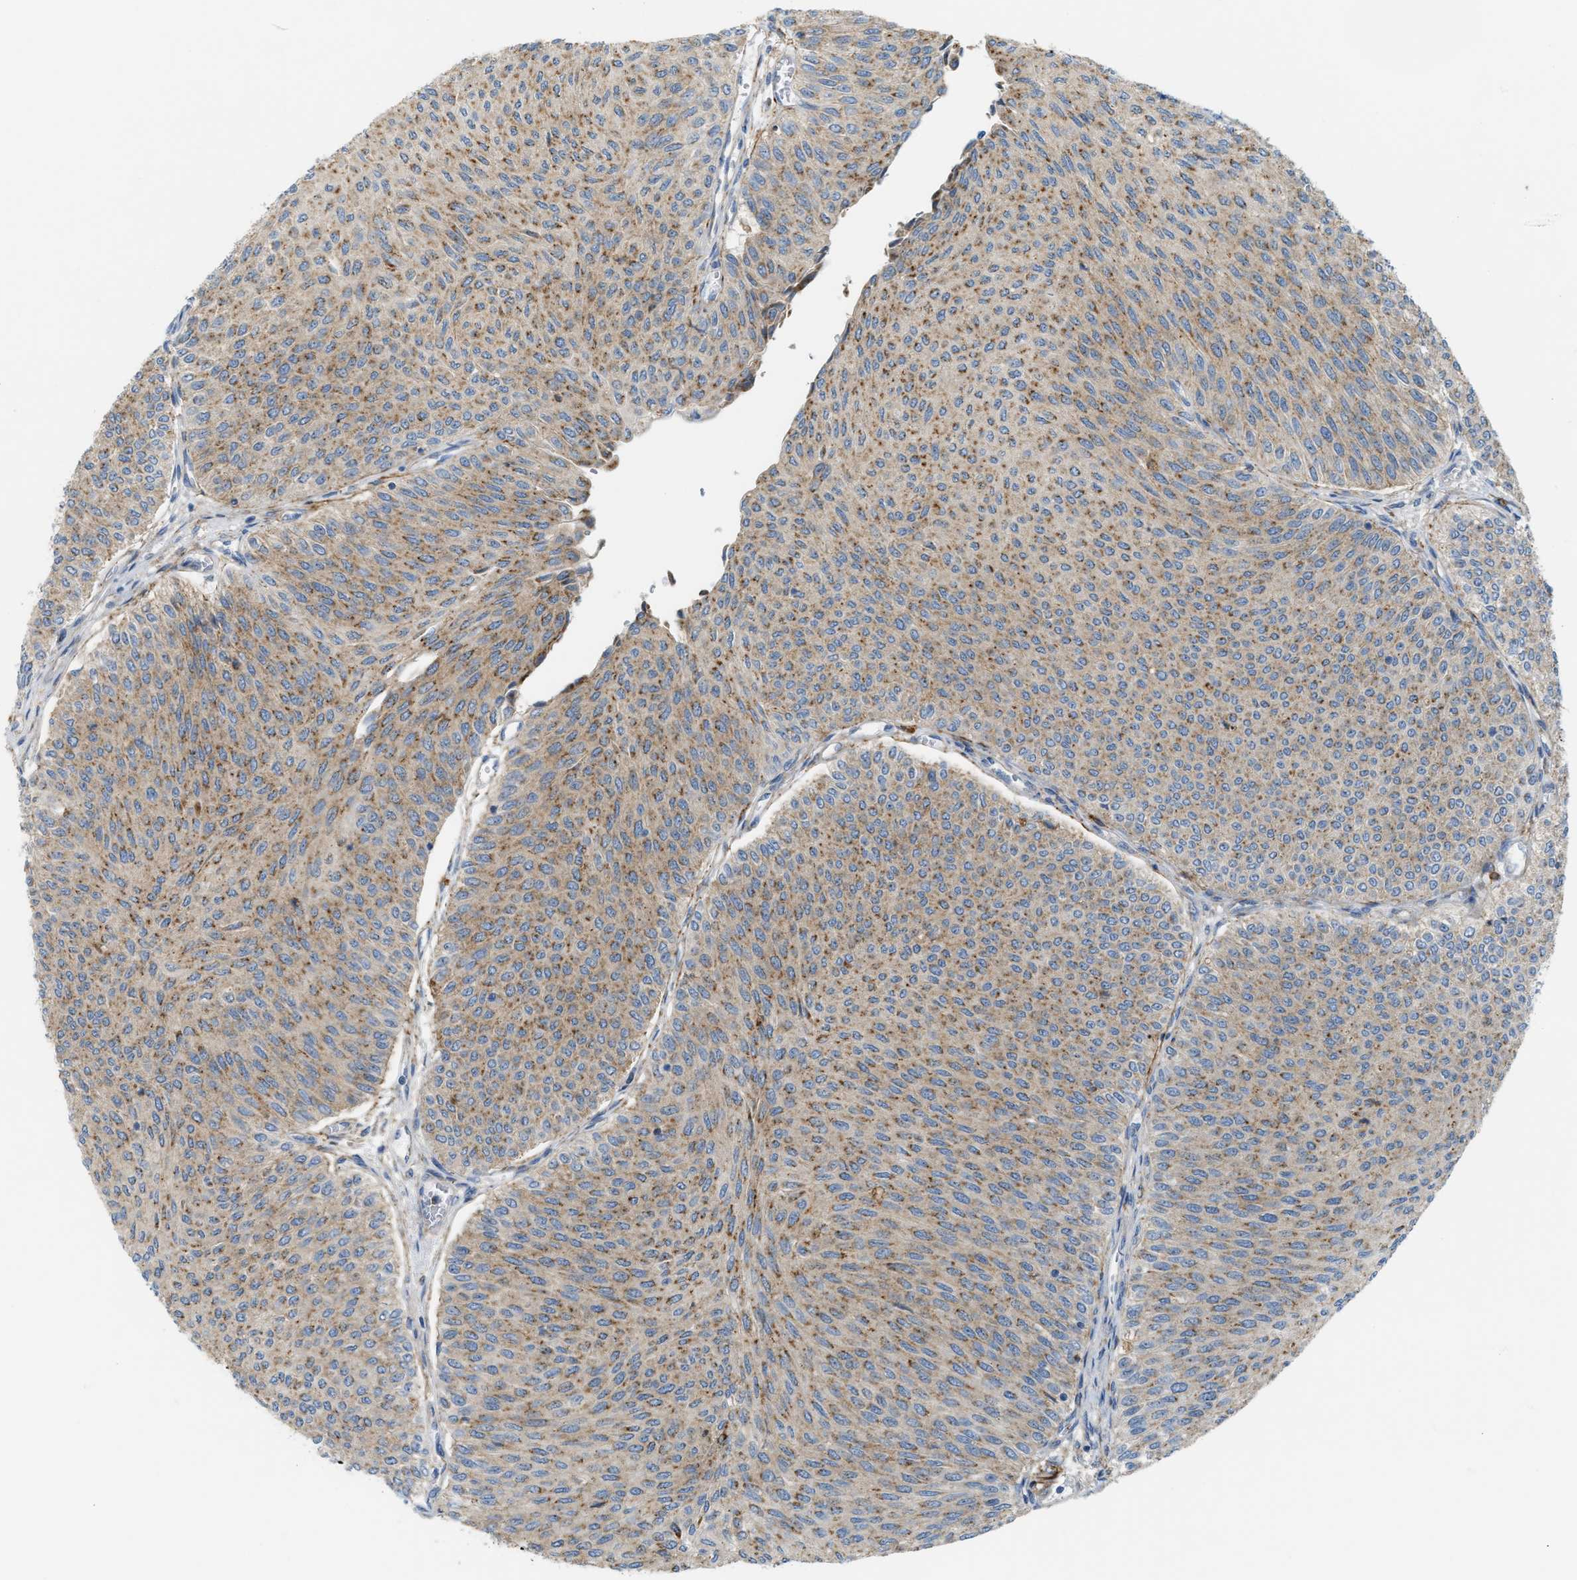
{"staining": {"intensity": "moderate", "quantity": ">75%", "location": "cytoplasmic/membranous"}, "tissue": "urothelial cancer", "cell_type": "Tumor cells", "image_type": "cancer", "snomed": [{"axis": "morphology", "description": "Urothelial carcinoma, Low grade"}, {"axis": "topography", "description": "Urinary bladder"}], "caption": "Immunohistochemical staining of urothelial carcinoma (low-grade) shows moderate cytoplasmic/membranous protein positivity in about >75% of tumor cells.", "gene": "LMBRD1", "patient": {"sex": "male", "age": 78}}